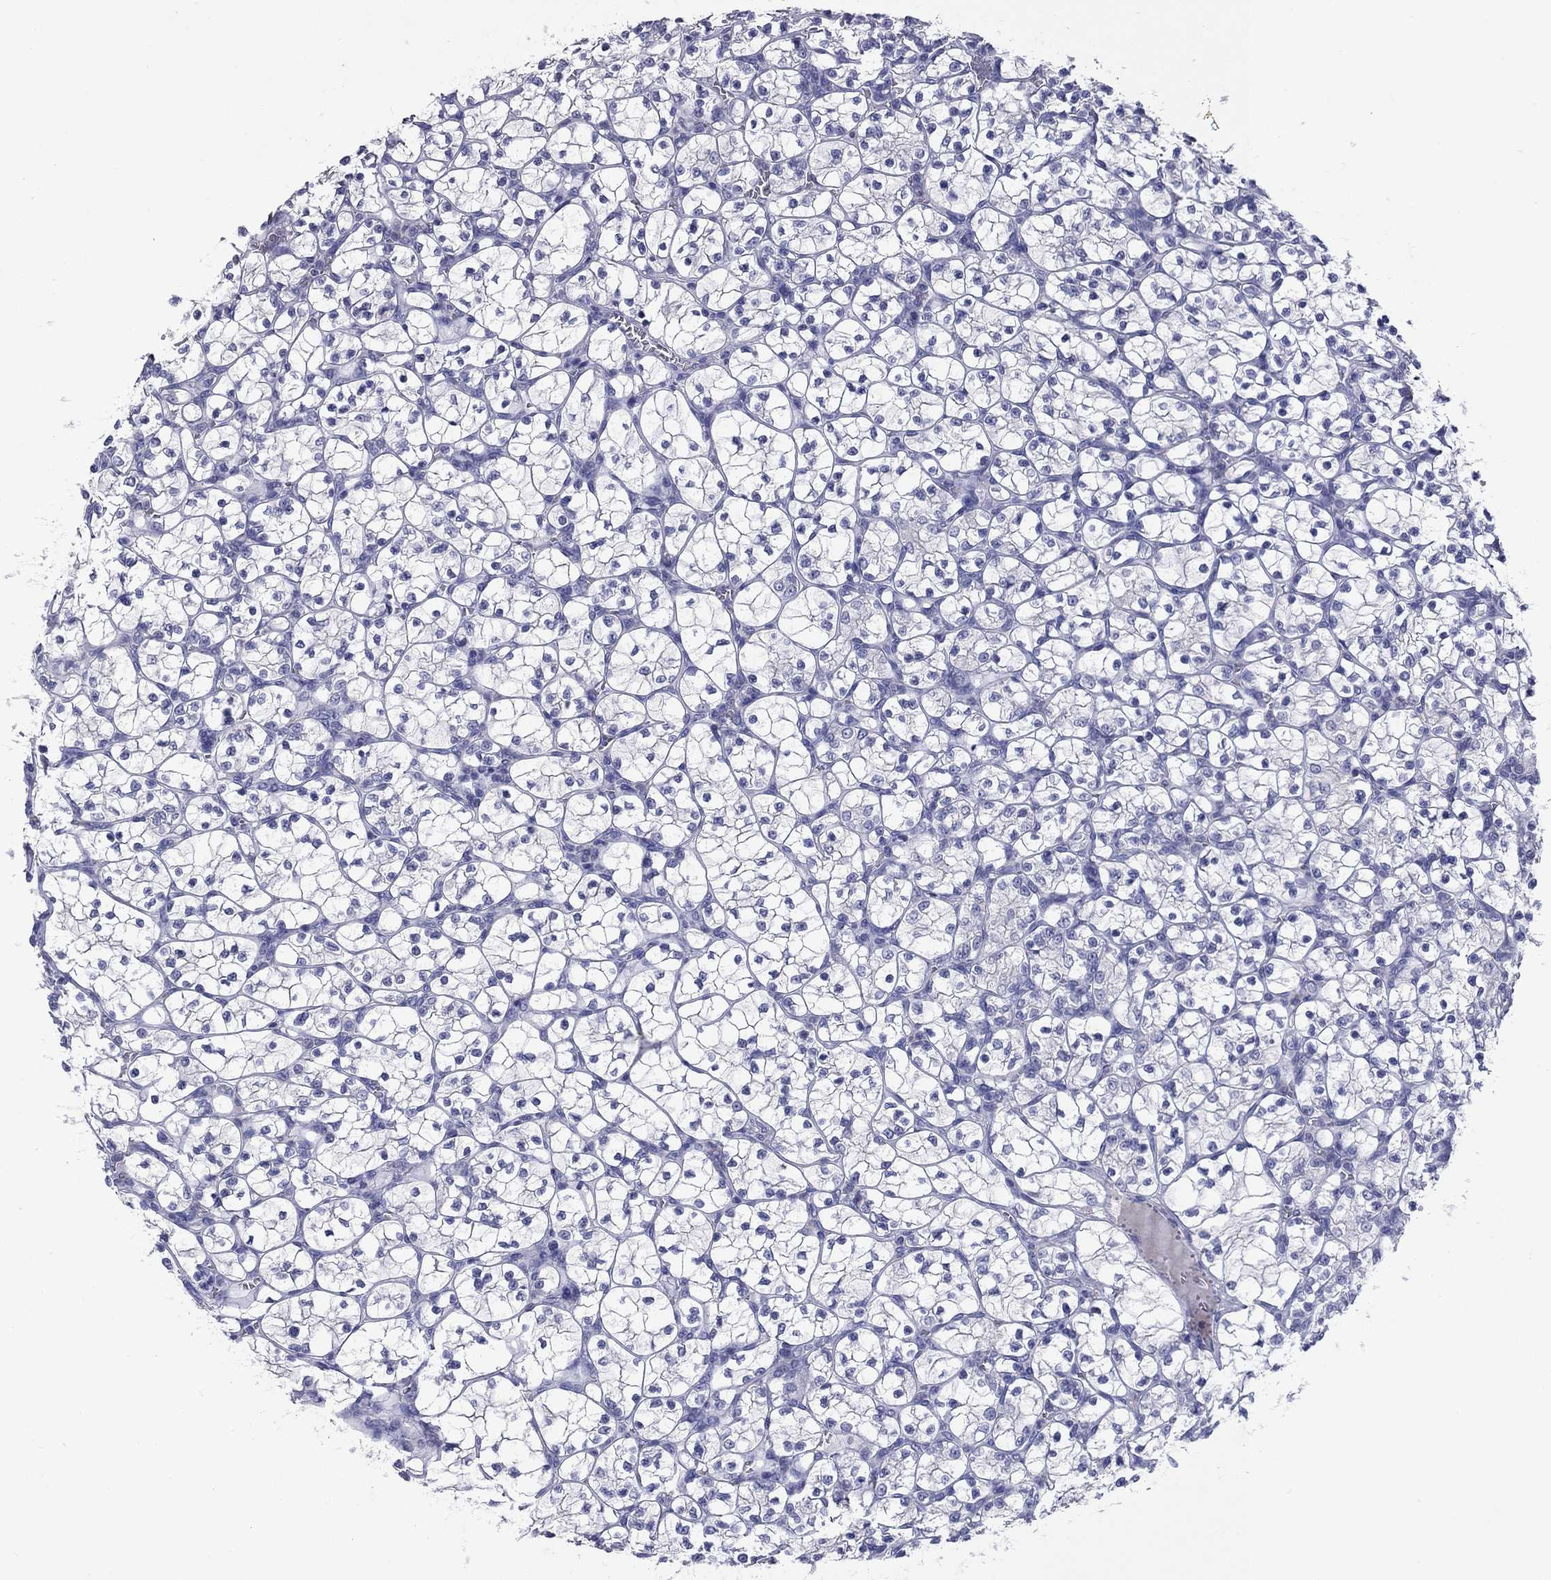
{"staining": {"intensity": "negative", "quantity": "none", "location": "none"}, "tissue": "renal cancer", "cell_type": "Tumor cells", "image_type": "cancer", "snomed": [{"axis": "morphology", "description": "Adenocarcinoma, NOS"}, {"axis": "topography", "description": "Kidney"}], "caption": "Protein analysis of adenocarcinoma (renal) exhibits no significant staining in tumor cells.", "gene": "CFAP119", "patient": {"sex": "female", "age": 89}}